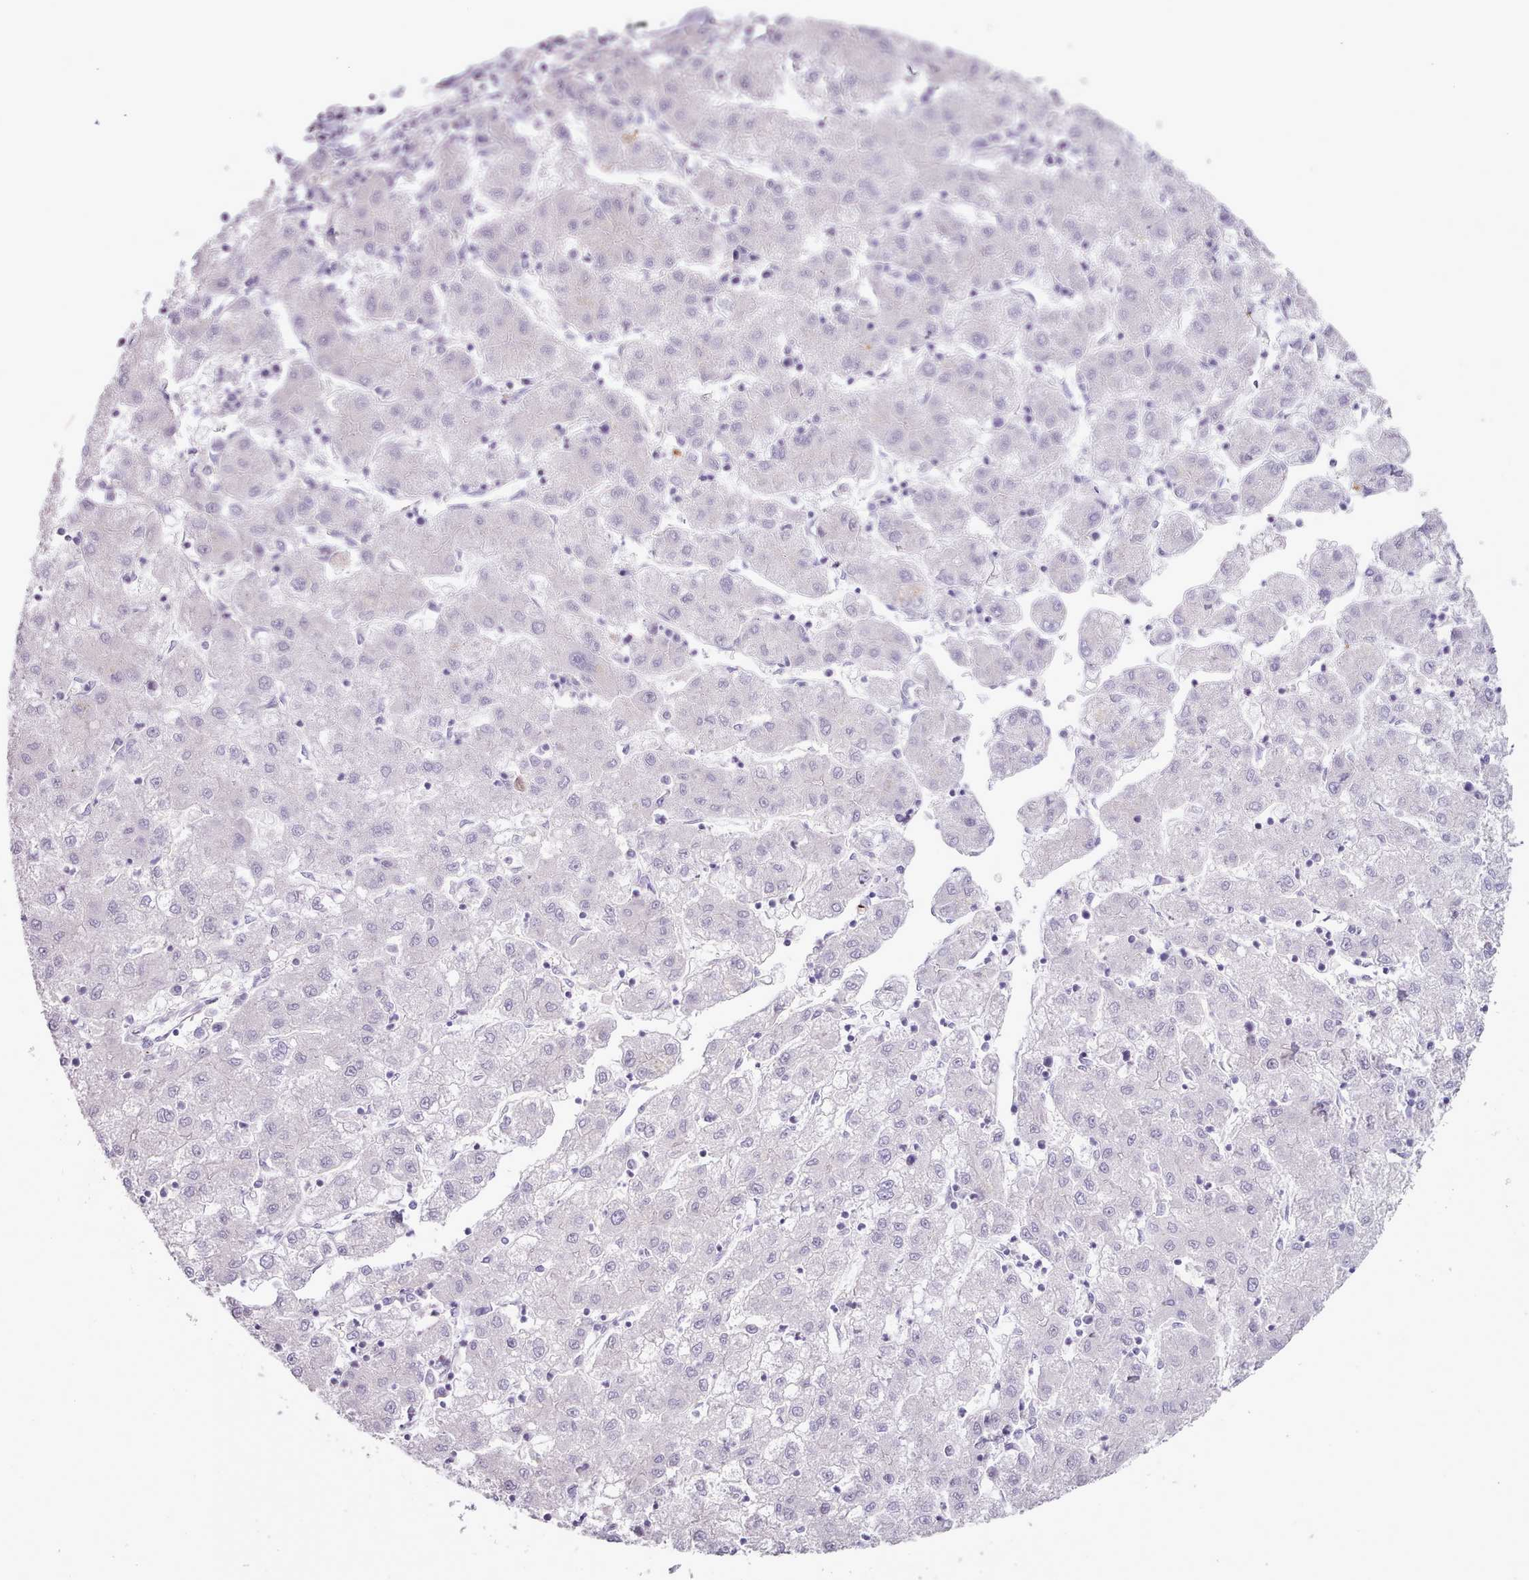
{"staining": {"intensity": "negative", "quantity": "none", "location": "none"}, "tissue": "liver cancer", "cell_type": "Tumor cells", "image_type": "cancer", "snomed": [{"axis": "morphology", "description": "Carcinoma, Hepatocellular, NOS"}, {"axis": "topography", "description": "Liver"}], "caption": "A photomicrograph of hepatocellular carcinoma (liver) stained for a protein shows no brown staining in tumor cells.", "gene": "ATRAID", "patient": {"sex": "male", "age": 72}}